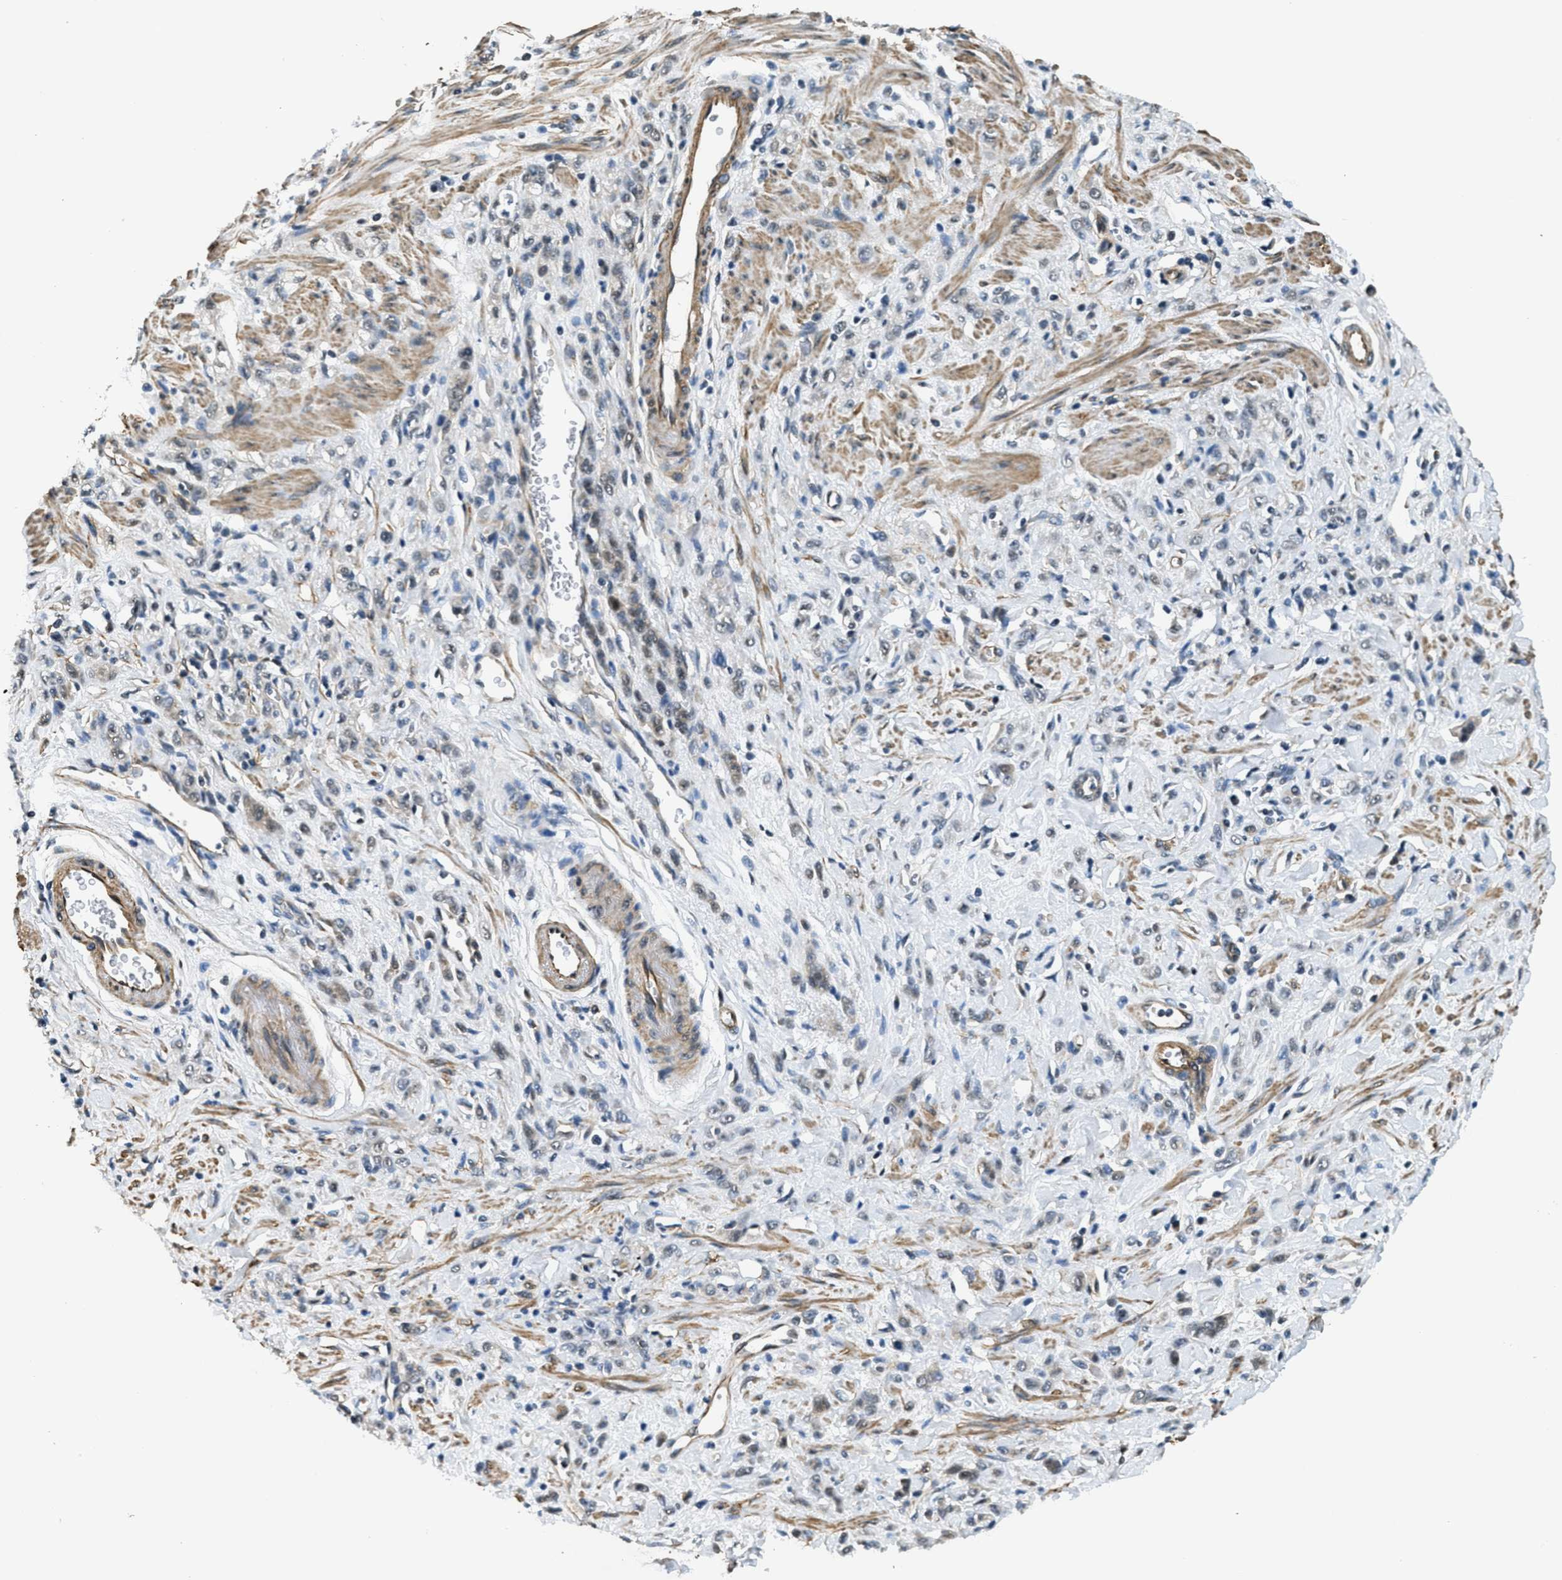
{"staining": {"intensity": "moderate", "quantity": "<25%", "location": "nuclear"}, "tissue": "stomach cancer", "cell_type": "Tumor cells", "image_type": "cancer", "snomed": [{"axis": "morphology", "description": "Normal tissue, NOS"}, {"axis": "morphology", "description": "Adenocarcinoma, NOS"}, {"axis": "topography", "description": "Stomach"}], "caption": "IHC micrograph of neoplastic tissue: human stomach cancer stained using immunohistochemistry shows low levels of moderate protein expression localized specifically in the nuclear of tumor cells, appearing as a nuclear brown color.", "gene": "CFAP36", "patient": {"sex": "male", "age": 82}}